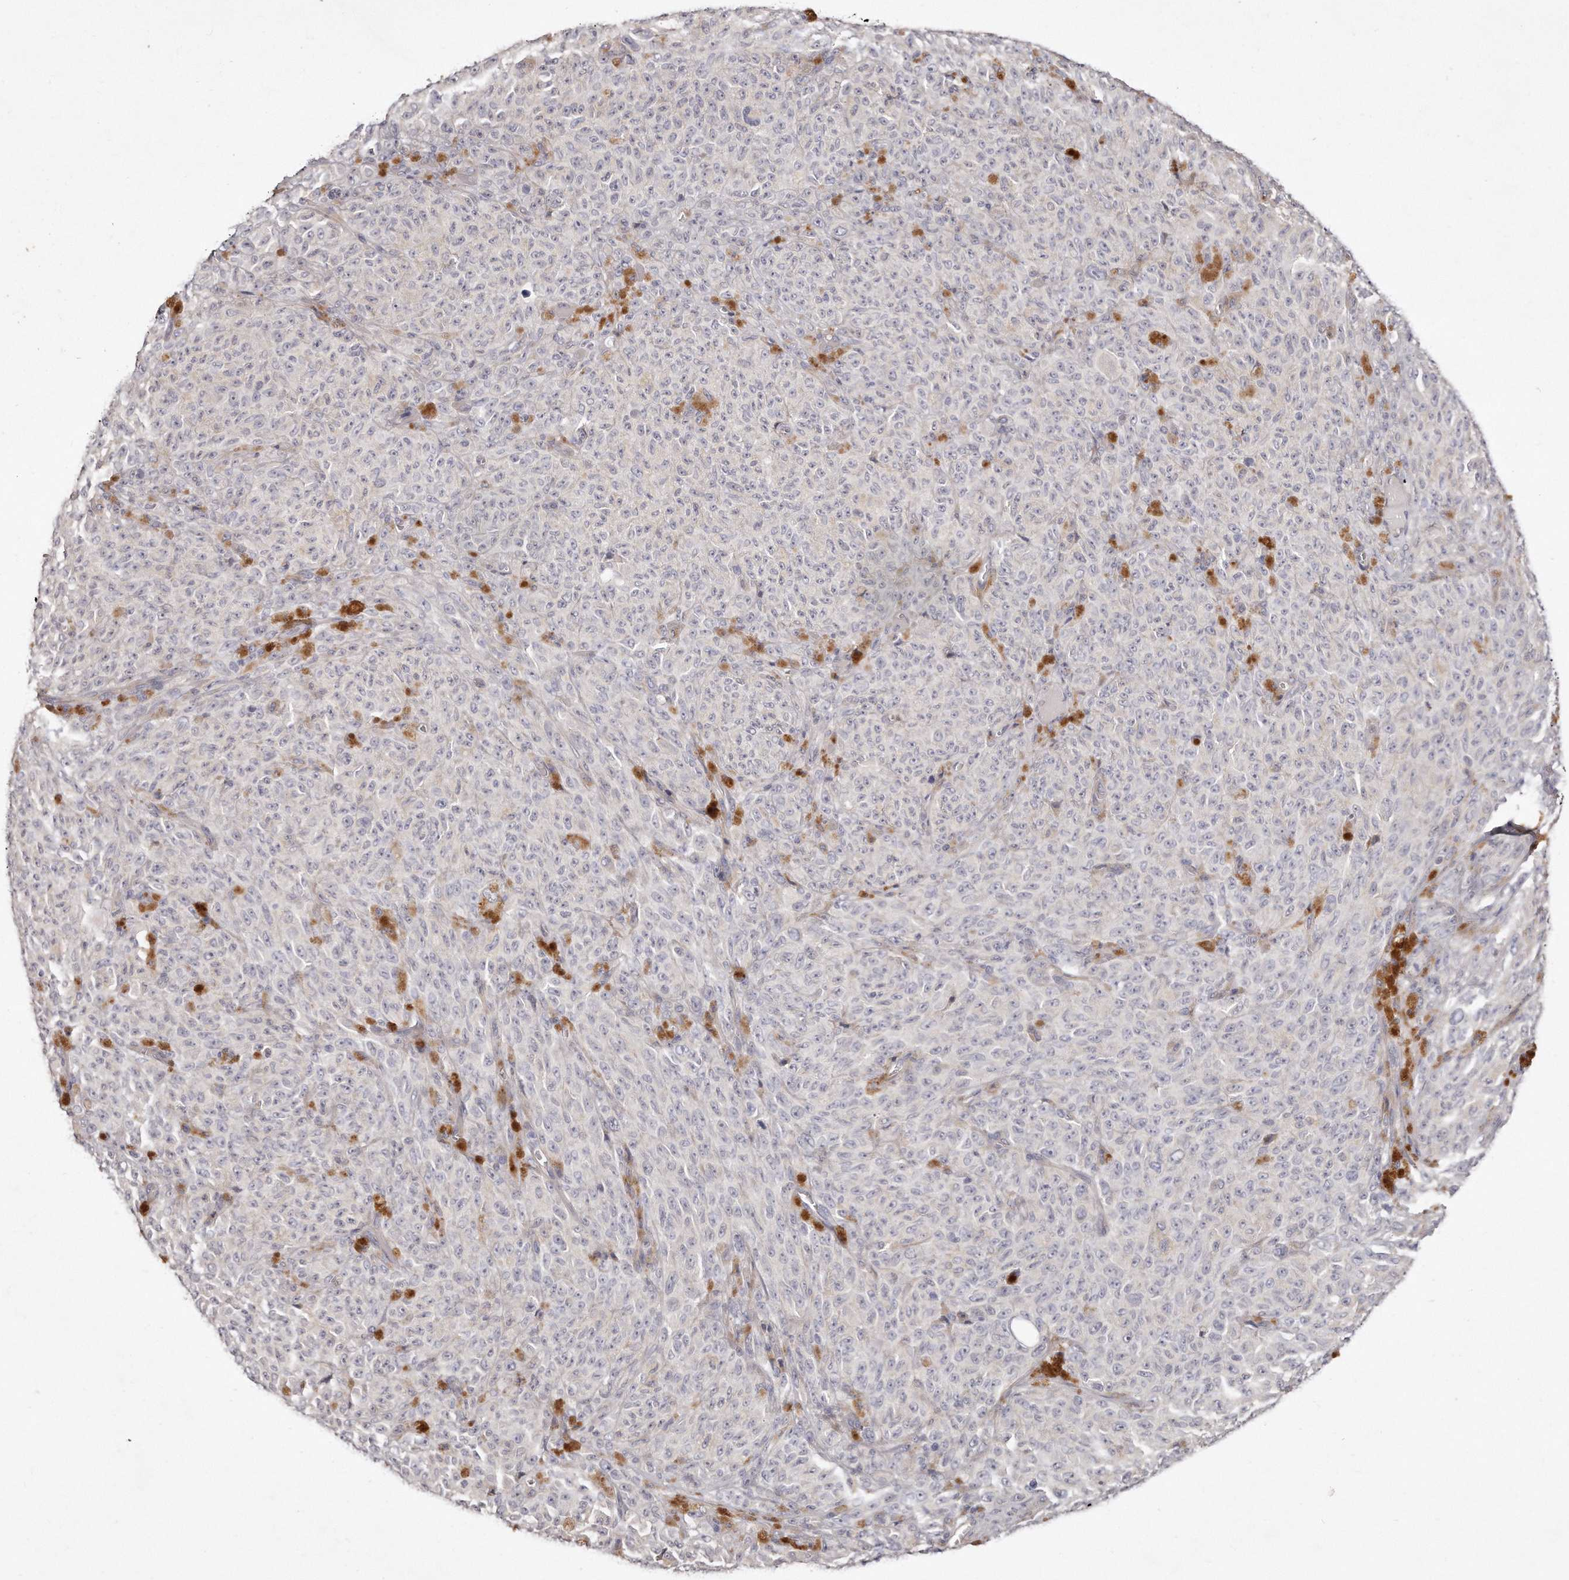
{"staining": {"intensity": "negative", "quantity": "none", "location": "none"}, "tissue": "melanoma", "cell_type": "Tumor cells", "image_type": "cancer", "snomed": [{"axis": "morphology", "description": "Malignant melanoma, NOS"}, {"axis": "topography", "description": "Skin"}], "caption": "Immunohistochemistry of human malignant melanoma reveals no positivity in tumor cells.", "gene": "TTLL4", "patient": {"sex": "female", "age": 82}}